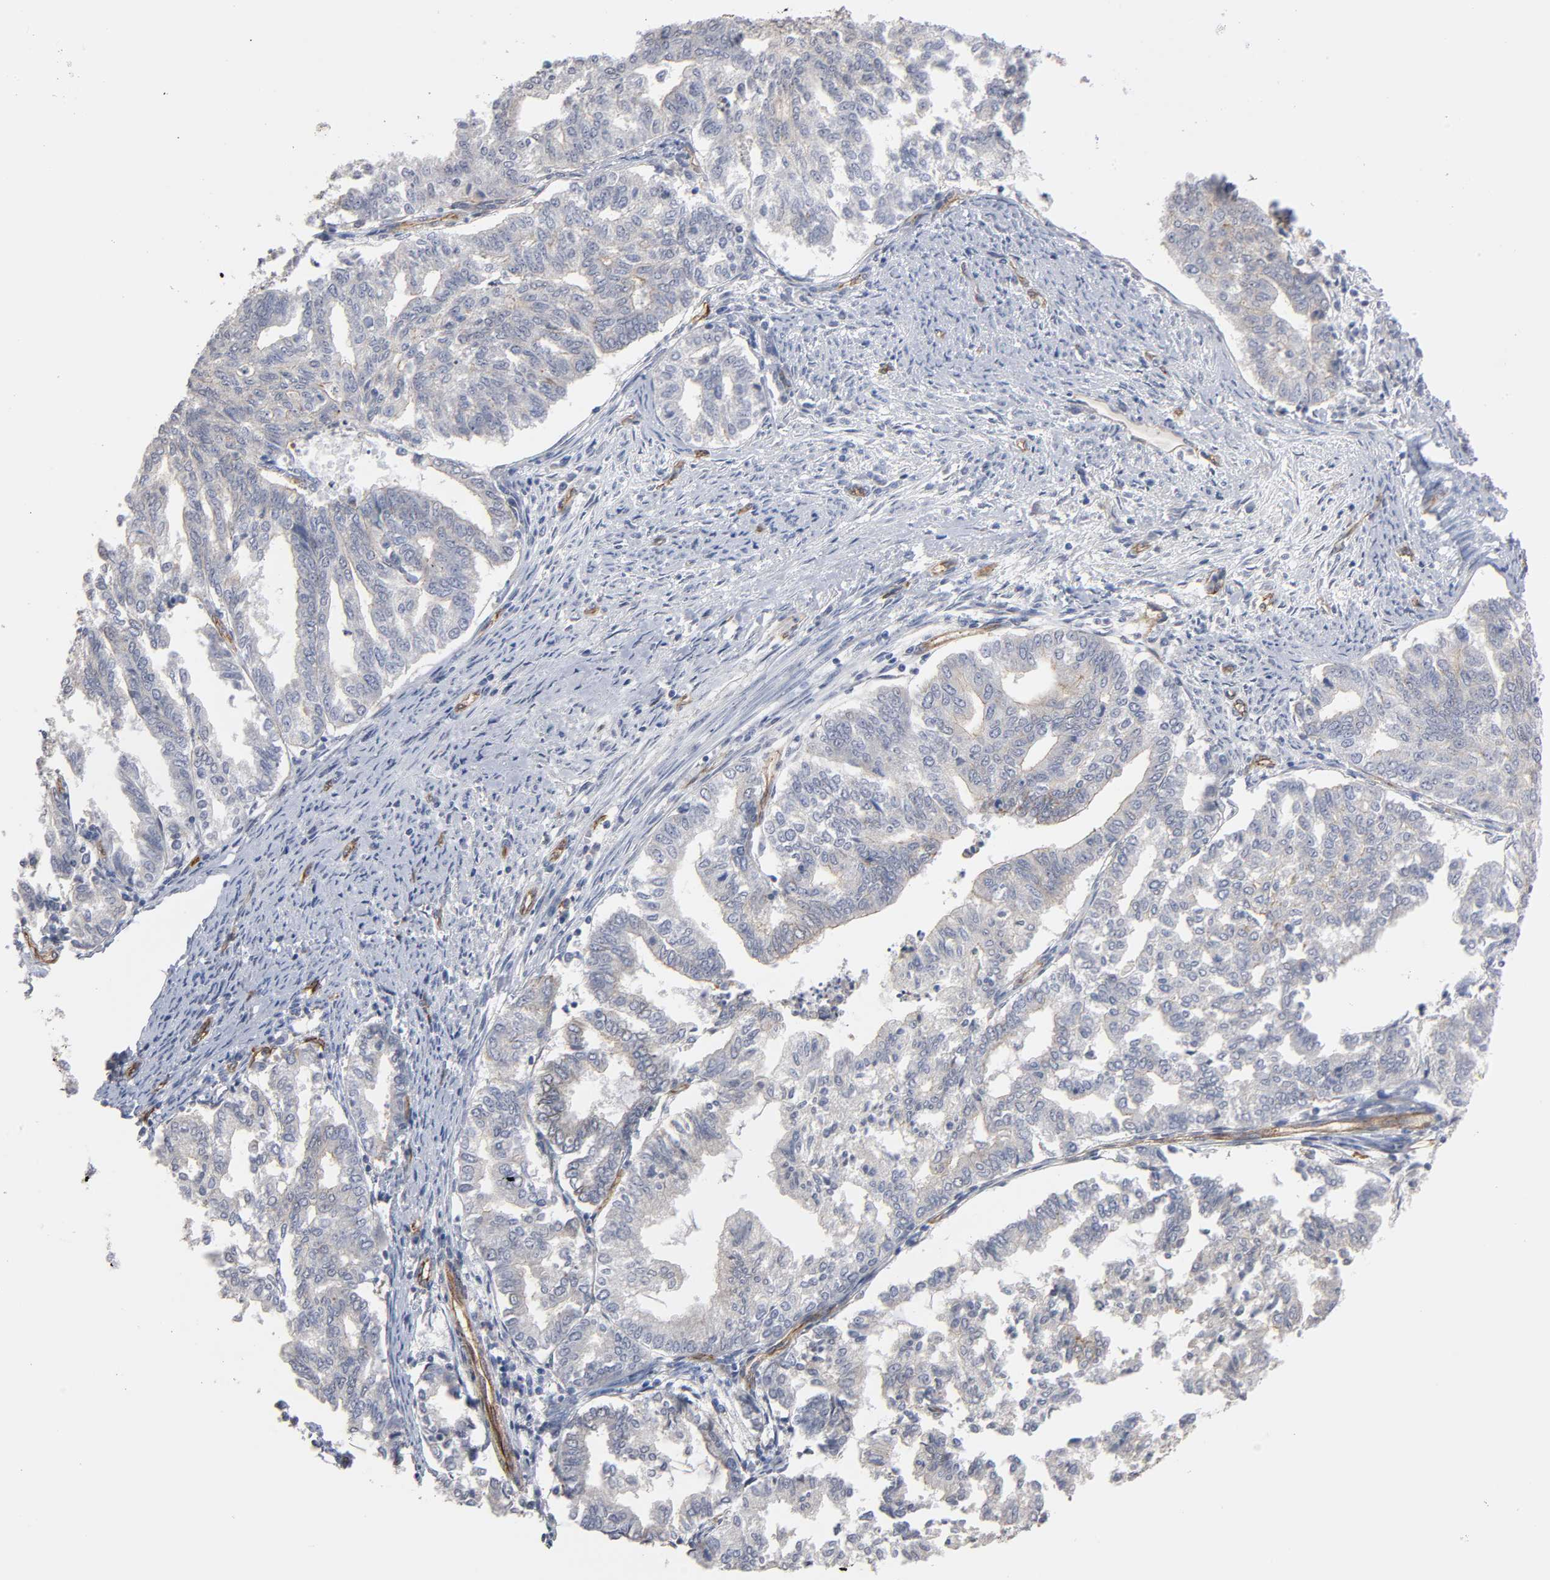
{"staining": {"intensity": "negative", "quantity": "none", "location": "none"}, "tissue": "endometrial cancer", "cell_type": "Tumor cells", "image_type": "cancer", "snomed": [{"axis": "morphology", "description": "Adenocarcinoma, NOS"}, {"axis": "topography", "description": "Endometrium"}], "caption": "Endometrial adenocarcinoma stained for a protein using immunohistochemistry (IHC) shows no positivity tumor cells.", "gene": "SPTAN1", "patient": {"sex": "female", "age": 79}}